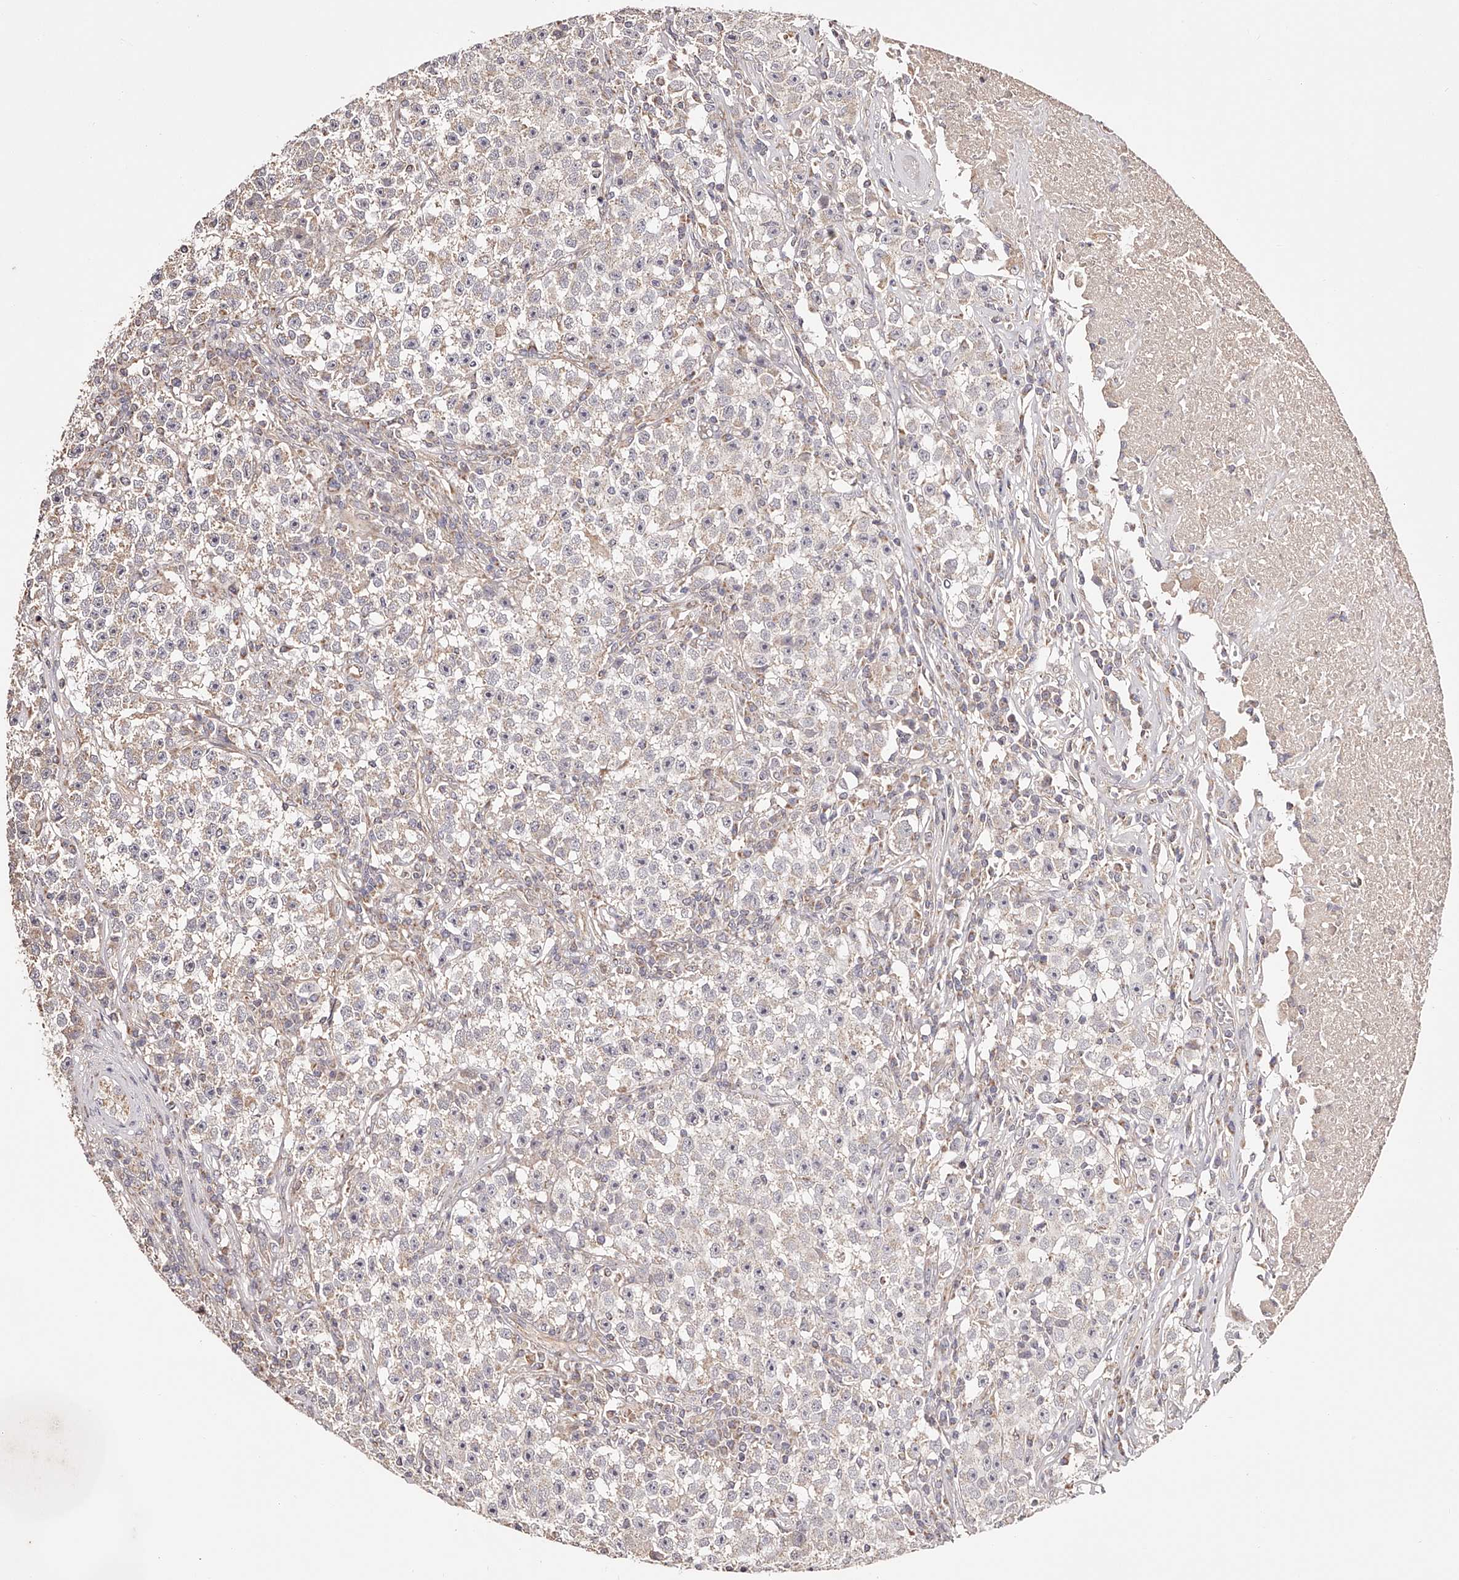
{"staining": {"intensity": "negative", "quantity": "none", "location": "none"}, "tissue": "testis cancer", "cell_type": "Tumor cells", "image_type": "cancer", "snomed": [{"axis": "morphology", "description": "Seminoma, NOS"}, {"axis": "topography", "description": "Testis"}], "caption": "An image of testis cancer stained for a protein shows no brown staining in tumor cells.", "gene": "USP21", "patient": {"sex": "male", "age": 22}}